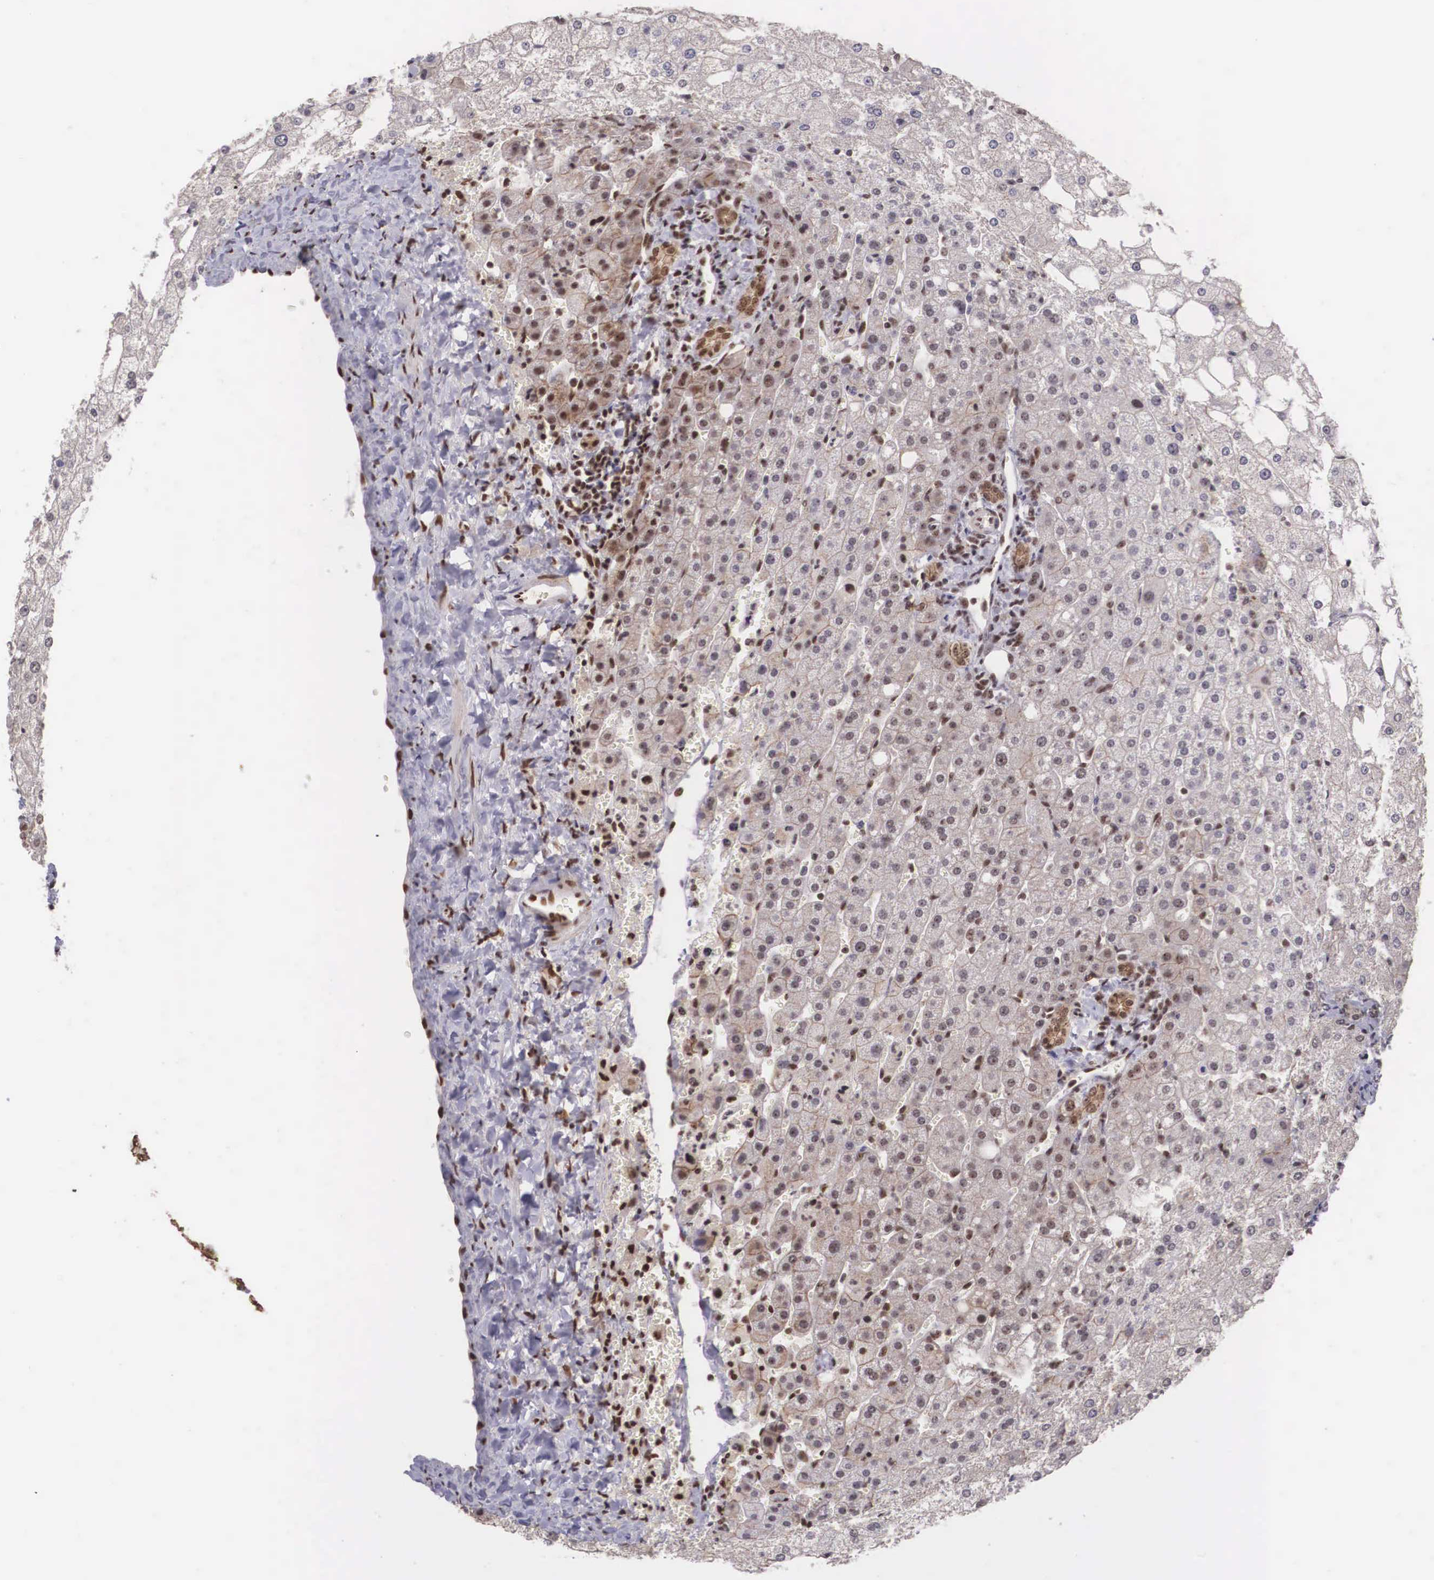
{"staining": {"intensity": "moderate", "quantity": ">75%", "location": "nuclear"}, "tissue": "liver", "cell_type": "Cholangiocytes", "image_type": "normal", "snomed": [{"axis": "morphology", "description": "Normal tissue, NOS"}, {"axis": "morphology", "description": "Adenocarcinoma, metastatic, NOS"}, {"axis": "topography", "description": "Liver"}], "caption": "This is an image of immunohistochemistry staining of normal liver, which shows moderate positivity in the nuclear of cholangiocytes.", "gene": "POLR2F", "patient": {"sex": "male", "age": 38}}